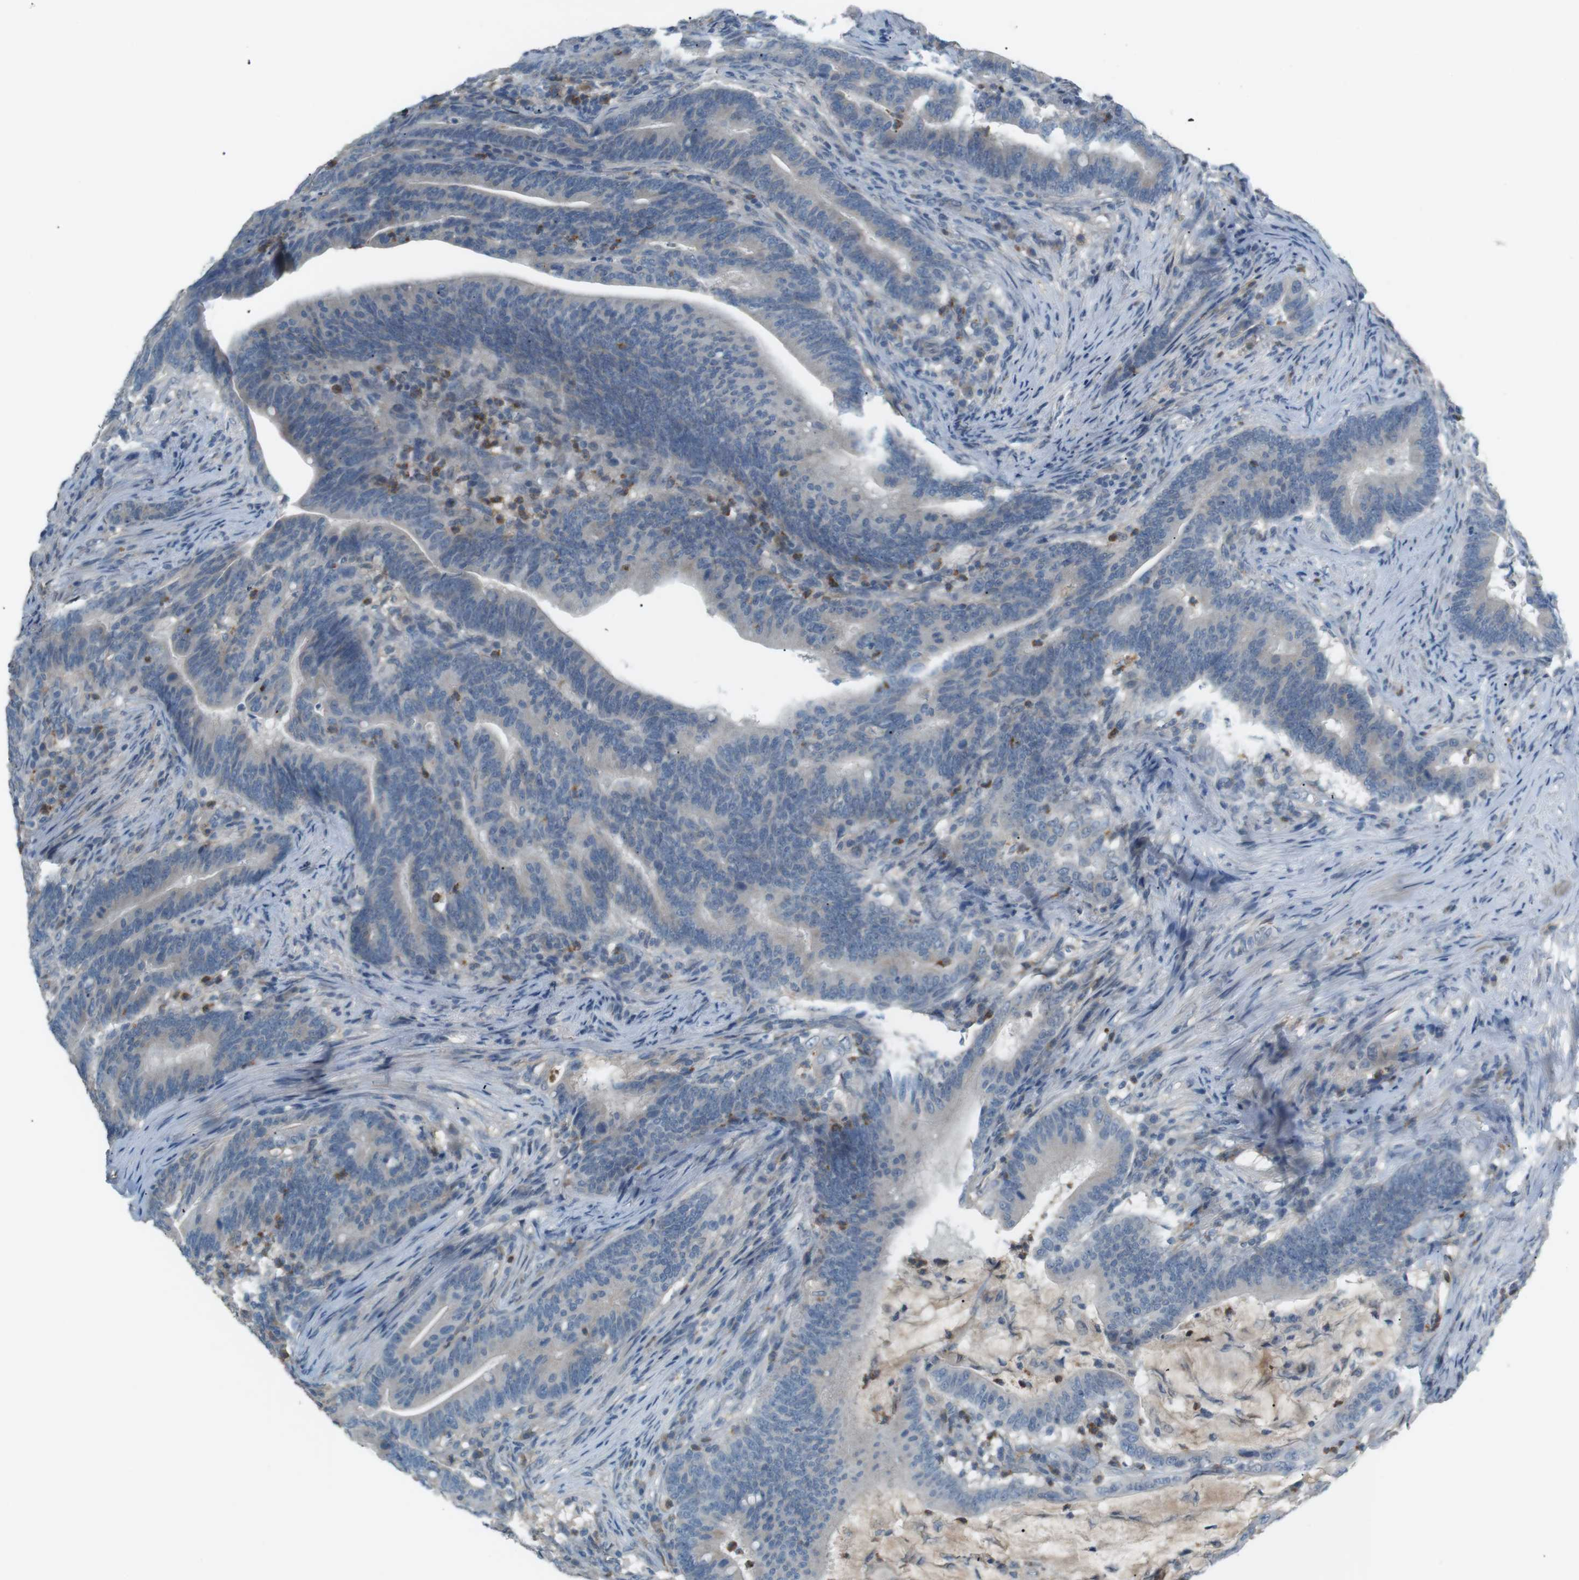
{"staining": {"intensity": "negative", "quantity": "none", "location": "none"}, "tissue": "colorectal cancer", "cell_type": "Tumor cells", "image_type": "cancer", "snomed": [{"axis": "morphology", "description": "Normal tissue, NOS"}, {"axis": "morphology", "description": "Adenocarcinoma, NOS"}, {"axis": "topography", "description": "Colon"}], "caption": "Immunohistochemical staining of human colorectal cancer displays no significant expression in tumor cells. (Brightfield microscopy of DAB immunohistochemistry at high magnification).", "gene": "RTN3", "patient": {"sex": "female", "age": 66}}